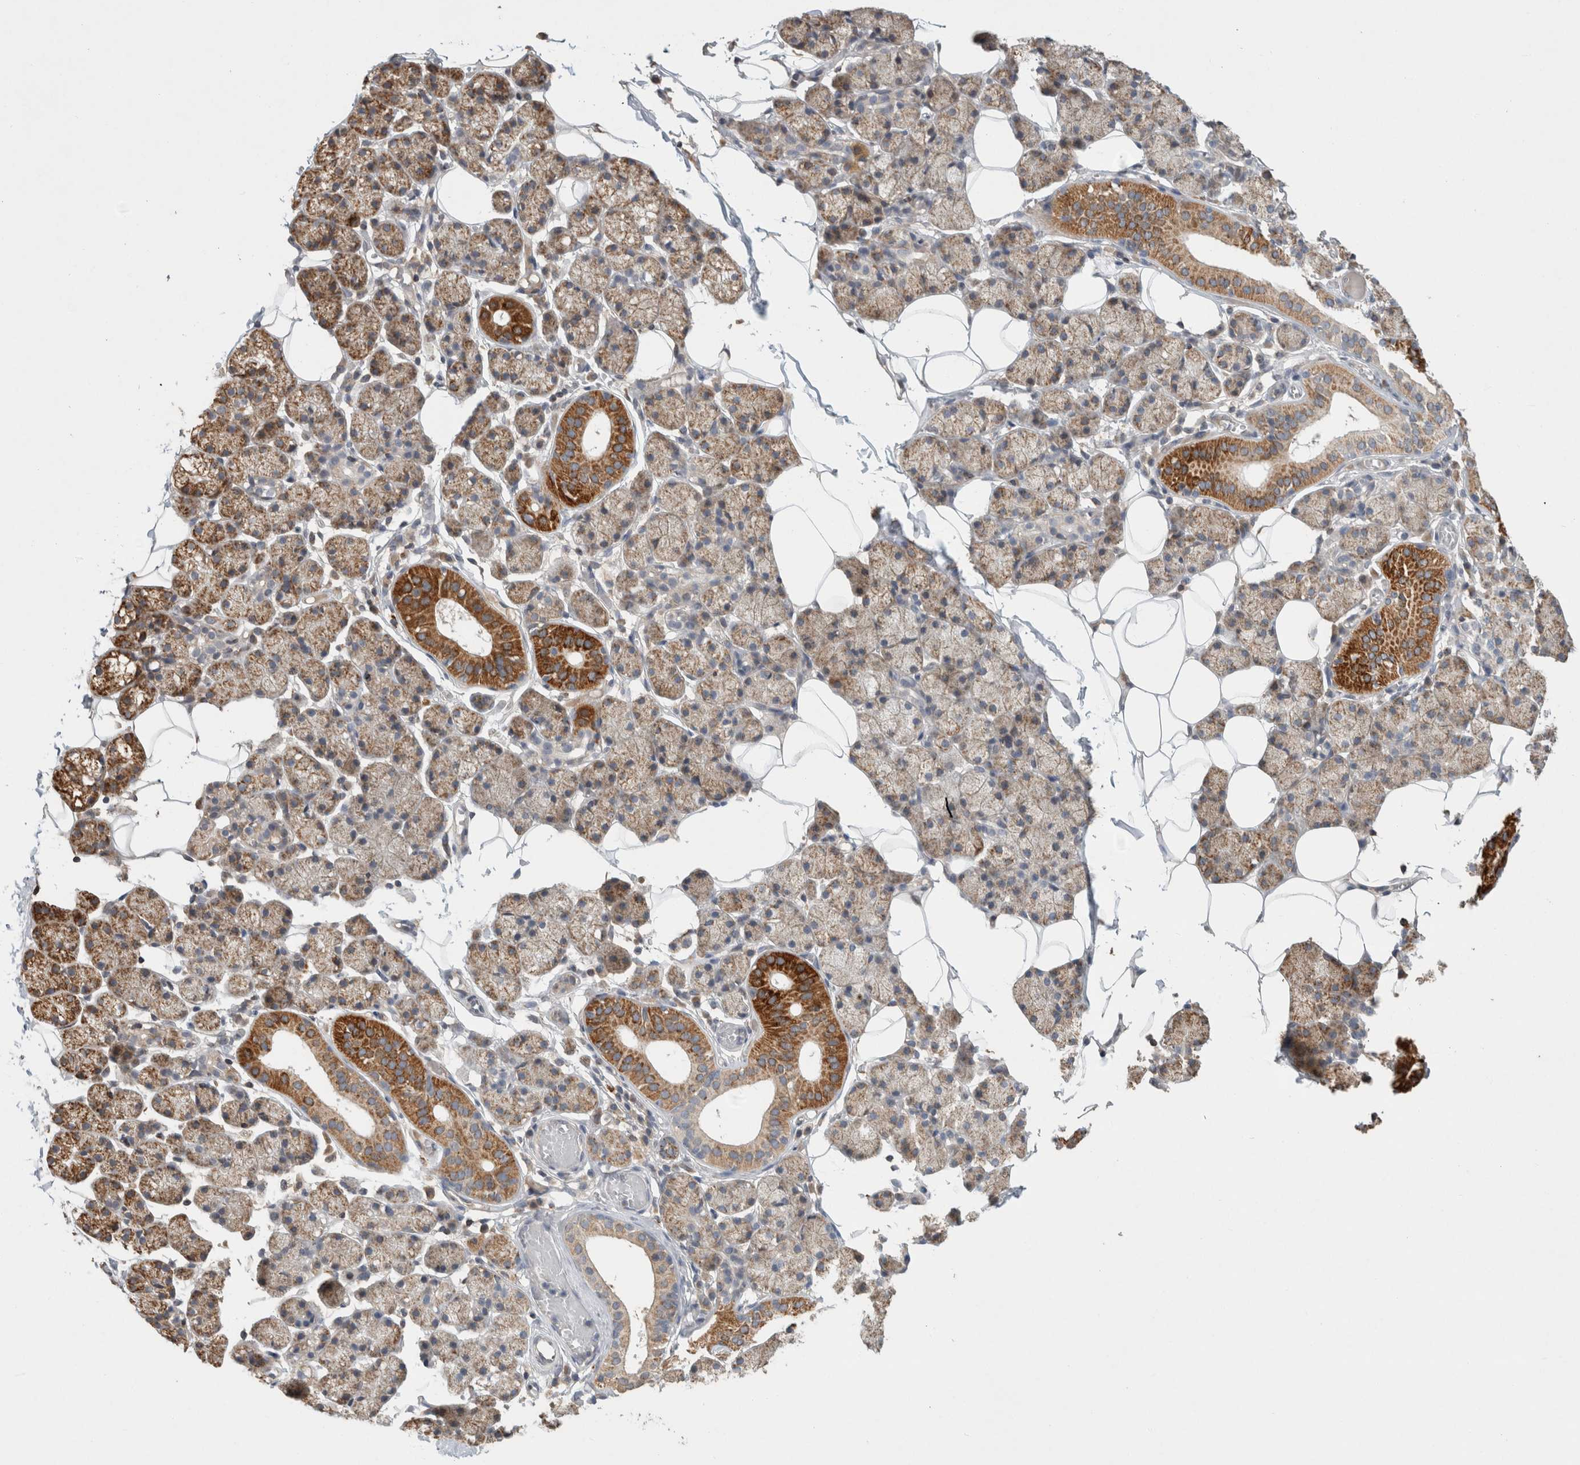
{"staining": {"intensity": "strong", "quantity": "25%-75%", "location": "cytoplasmic/membranous"}, "tissue": "salivary gland", "cell_type": "Glandular cells", "image_type": "normal", "snomed": [{"axis": "morphology", "description": "Normal tissue, NOS"}, {"axis": "topography", "description": "Salivary gland"}], "caption": "Protein analysis of normal salivary gland demonstrates strong cytoplasmic/membranous staining in approximately 25%-75% of glandular cells.", "gene": "SERAC1", "patient": {"sex": "female", "age": 33}}